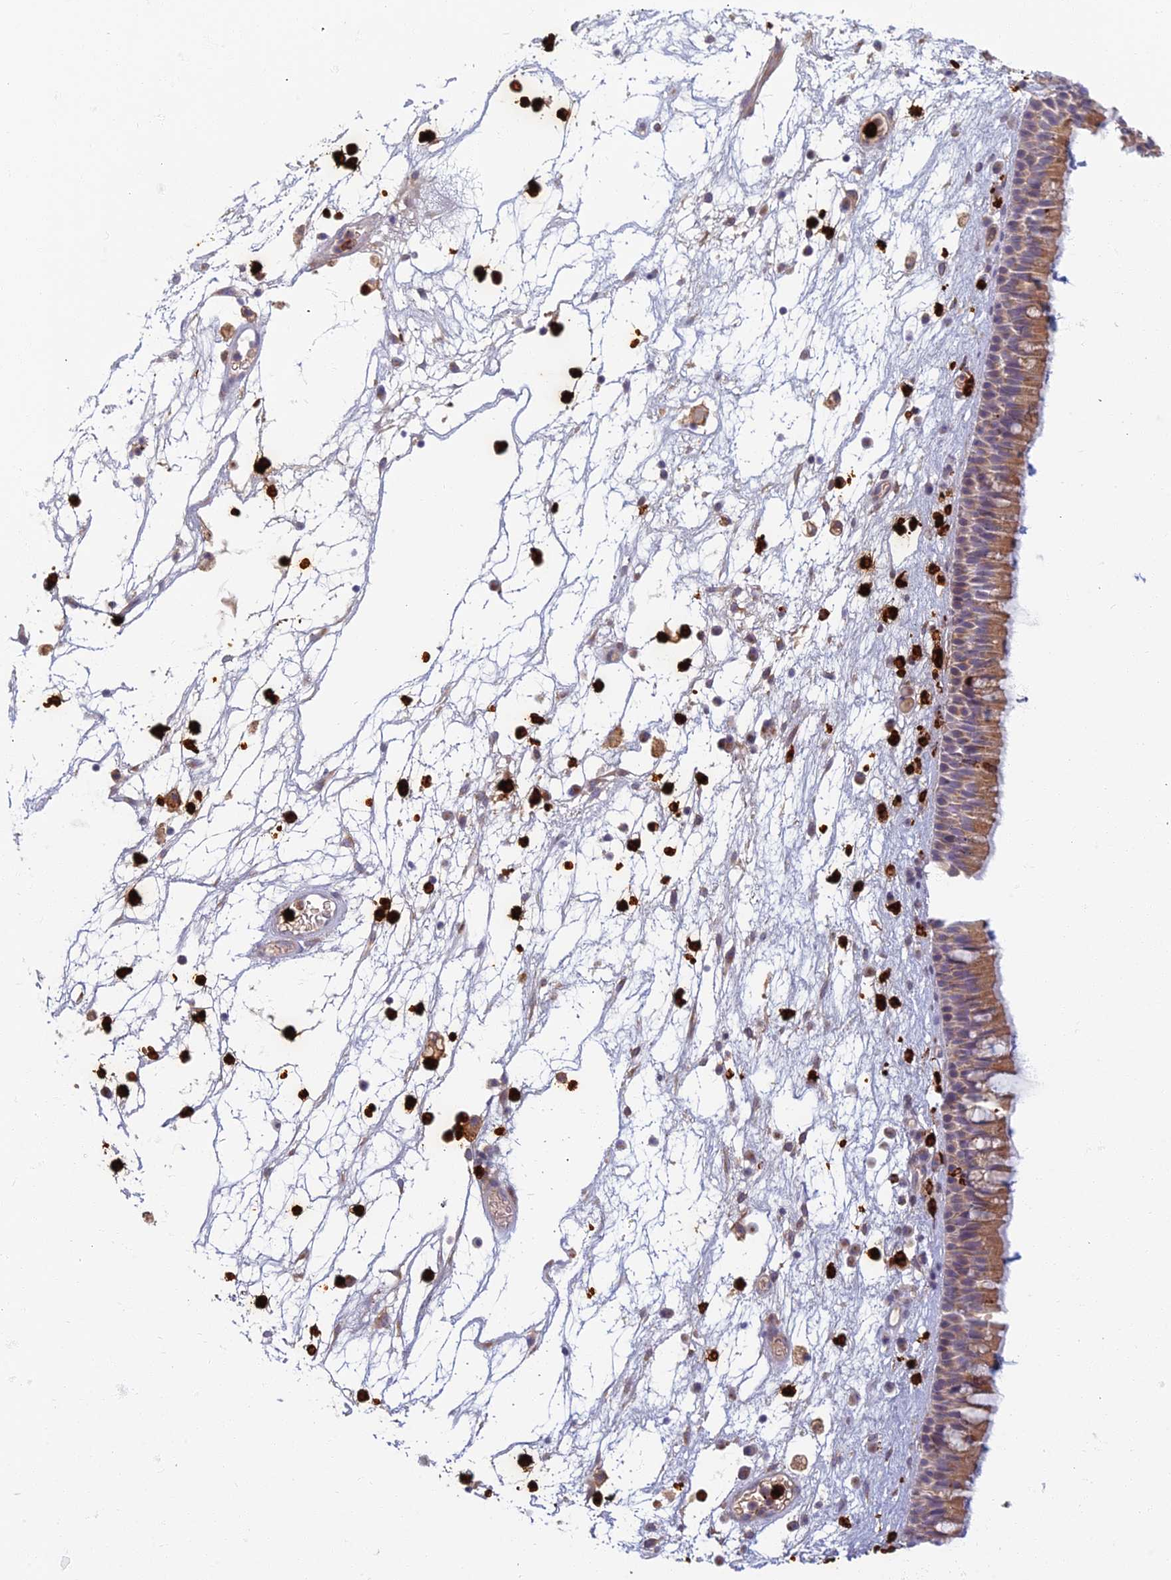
{"staining": {"intensity": "moderate", "quantity": ">75%", "location": "cytoplasmic/membranous"}, "tissue": "nasopharynx", "cell_type": "Respiratory epithelial cells", "image_type": "normal", "snomed": [{"axis": "morphology", "description": "Normal tissue, NOS"}, {"axis": "morphology", "description": "Inflammation, NOS"}, {"axis": "morphology", "description": "Malignant melanoma, Metastatic site"}, {"axis": "topography", "description": "Nasopharynx"}], "caption": "Moderate cytoplasmic/membranous protein staining is present in about >75% of respiratory epithelial cells in nasopharynx. The staining is performed using DAB brown chromogen to label protein expression. The nuclei are counter-stained blue using hematoxylin.", "gene": "PROX2", "patient": {"sex": "male", "age": 70}}